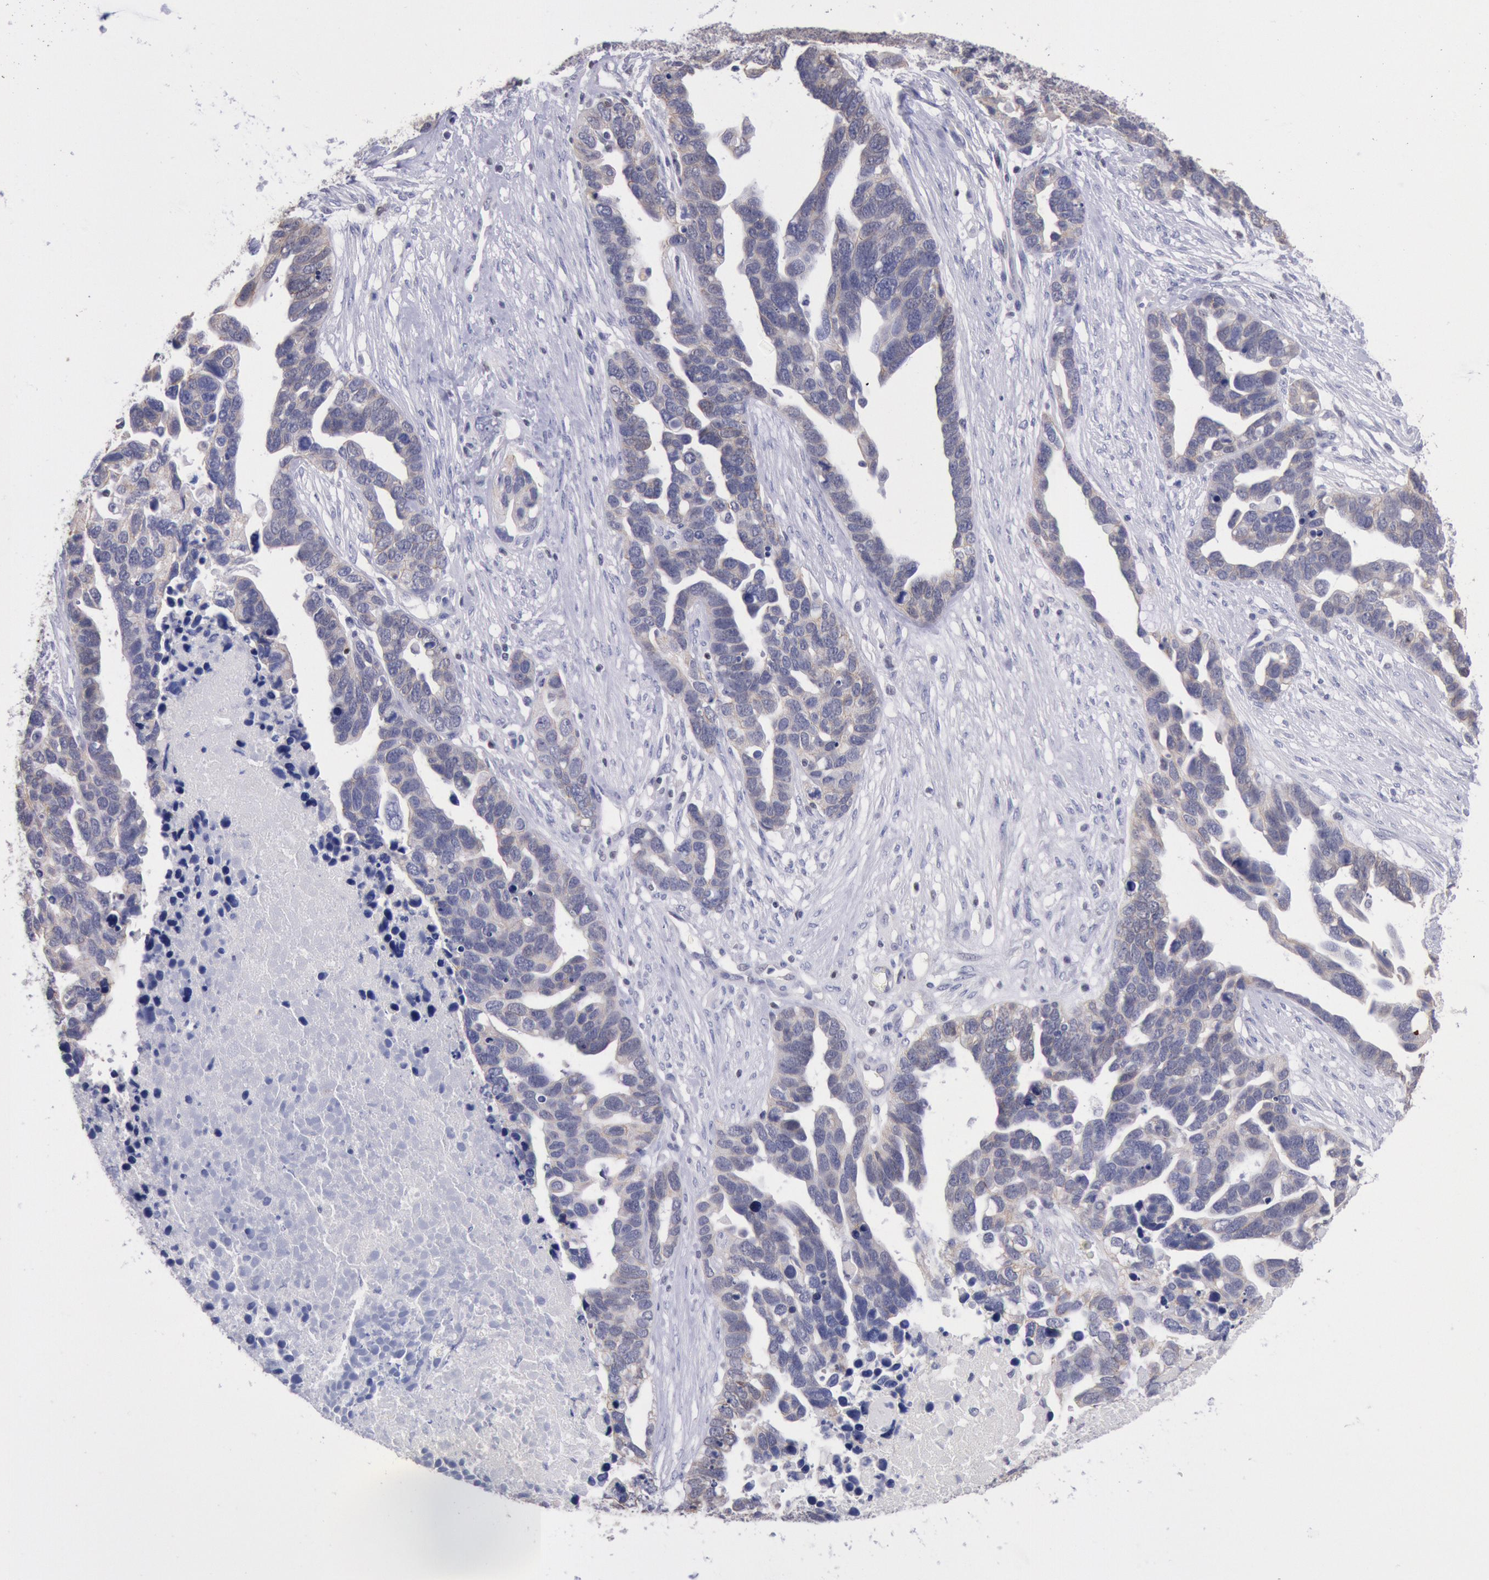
{"staining": {"intensity": "negative", "quantity": "none", "location": "none"}, "tissue": "ovarian cancer", "cell_type": "Tumor cells", "image_type": "cancer", "snomed": [{"axis": "morphology", "description": "Cystadenocarcinoma, serous, NOS"}, {"axis": "topography", "description": "Ovary"}], "caption": "Tumor cells show no significant protein positivity in ovarian cancer. Nuclei are stained in blue.", "gene": "RPS6KA5", "patient": {"sex": "female", "age": 54}}